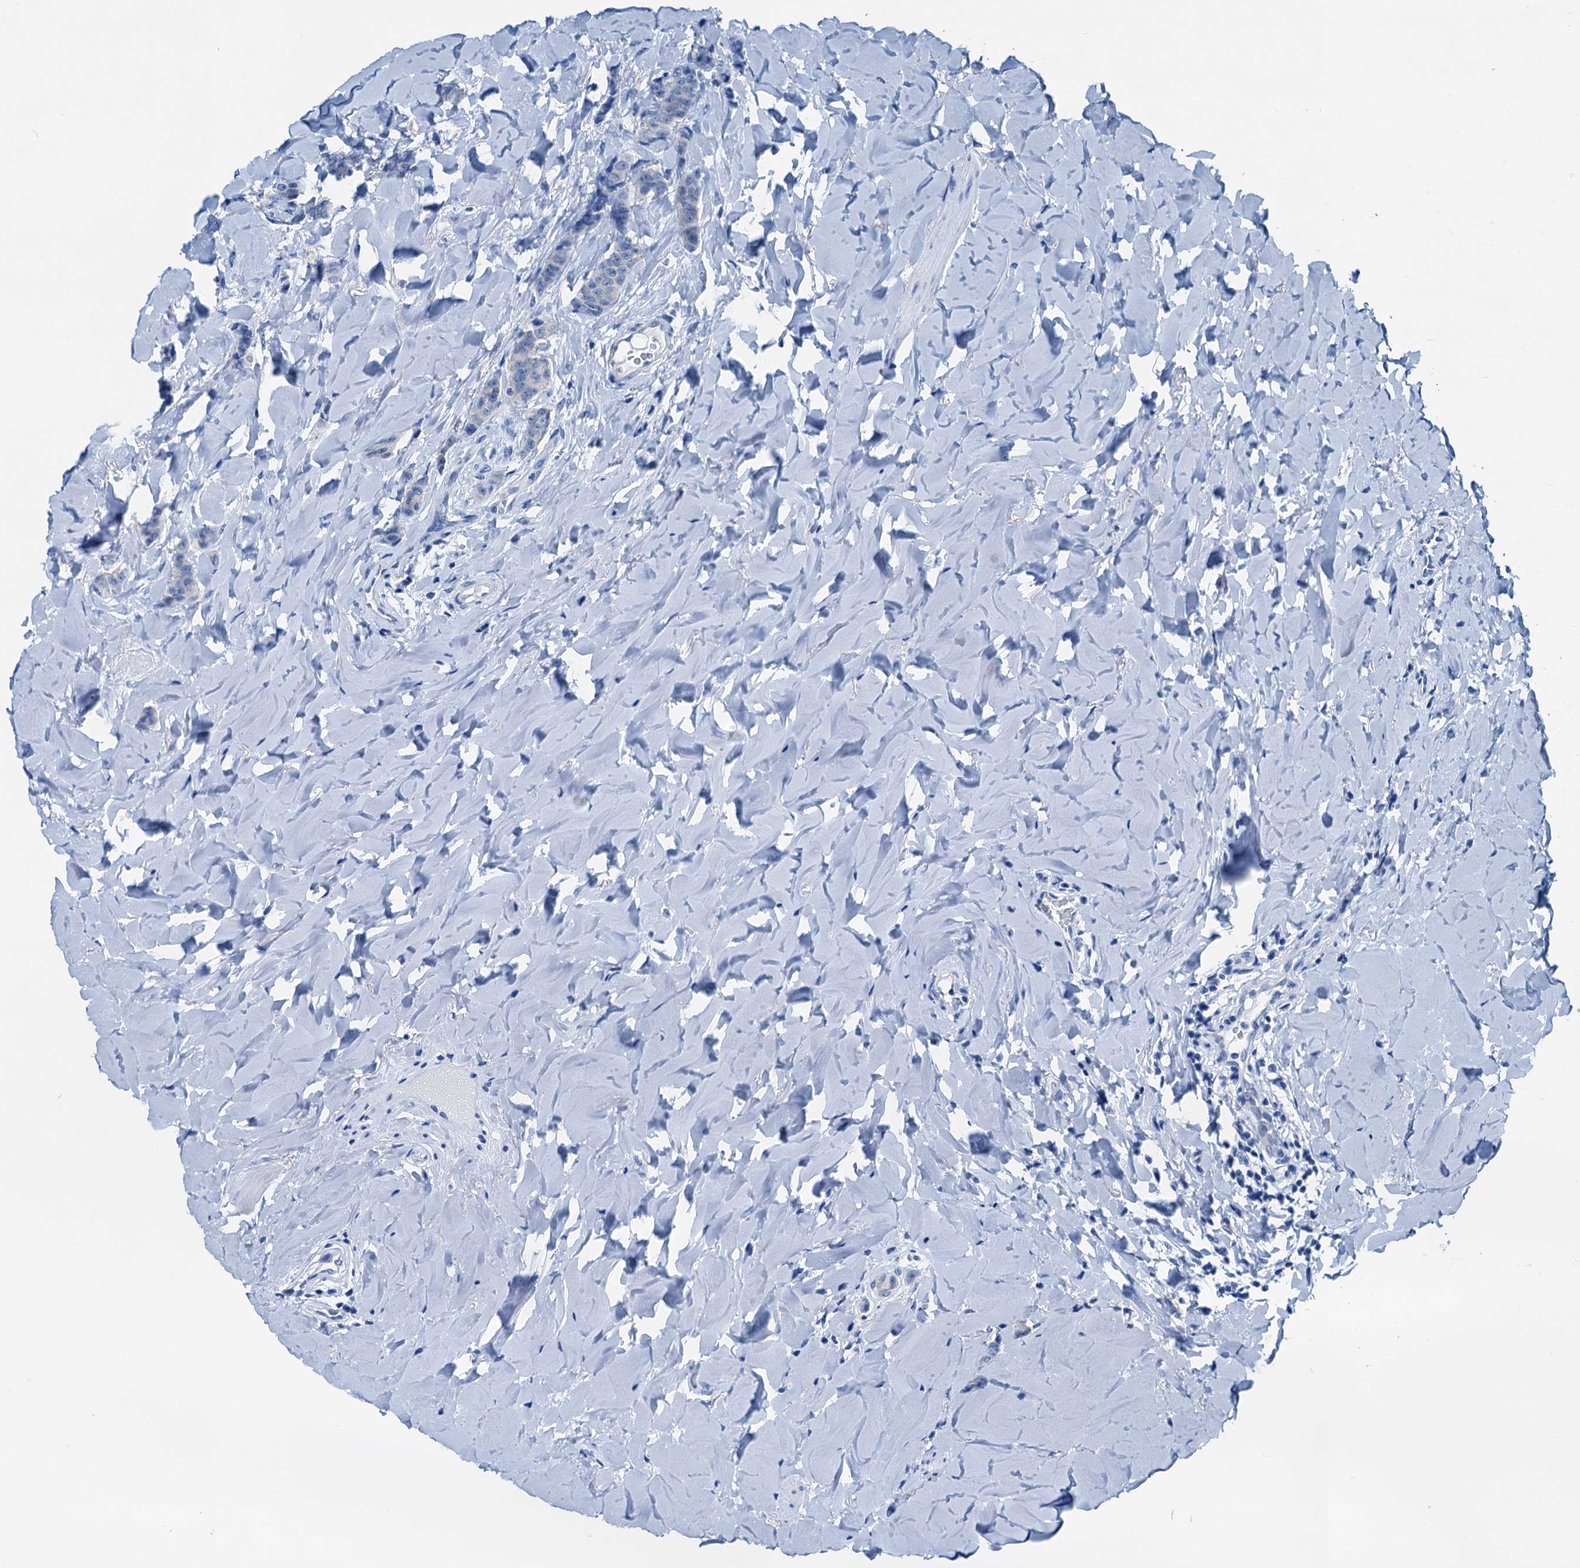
{"staining": {"intensity": "negative", "quantity": "none", "location": "none"}, "tissue": "breast cancer", "cell_type": "Tumor cells", "image_type": "cancer", "snomed": [{"axis": "morphology", "description": "Duct carcinoma"}, {"axis": "topography", "description": "Breast"}], "caption": "Tumor cells are negative for protein expression in human breast cancer (intraductal carcinoma).", "gene": "CBLN3", "patient": {"sex": "female", "age": 40}}